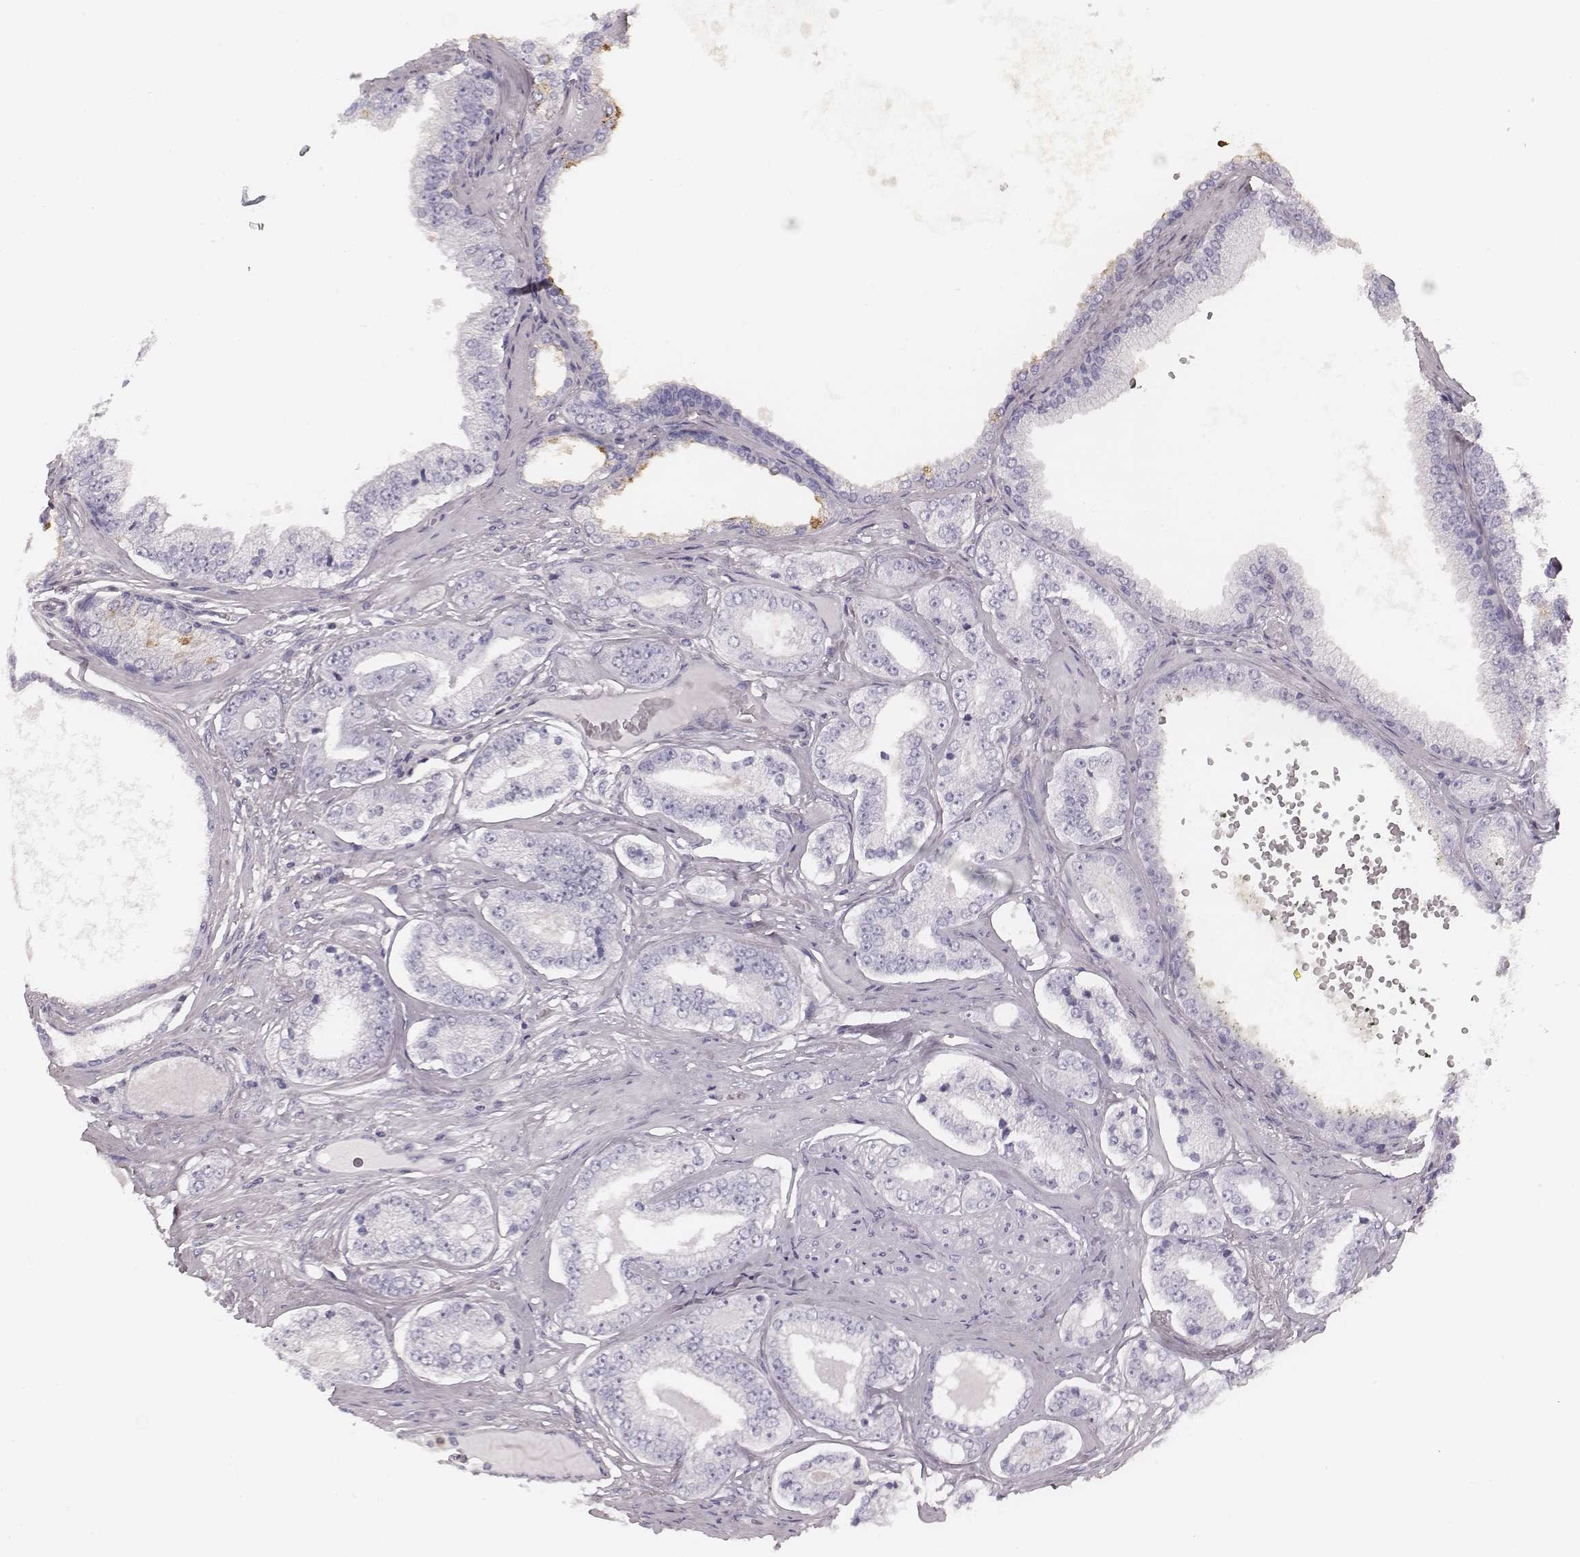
{"staining": {"intensity": "negative", "quantity": "none", "location": "none"}, "tissue": "prostate cancer", "cell_type": "Tumor cells", "image_type": "cancer", "snomed": [{"axis": "morphology", "description": "Adenocarcinoma, NOS"}, {"axis": "topography", "description": "Prostate"}], "caption": "Immunohistochemistry of prostate cancer reveals no staining in tumor cells.", "gene": "ZNF365", "patient": {"sex": "male", "age": 64}}